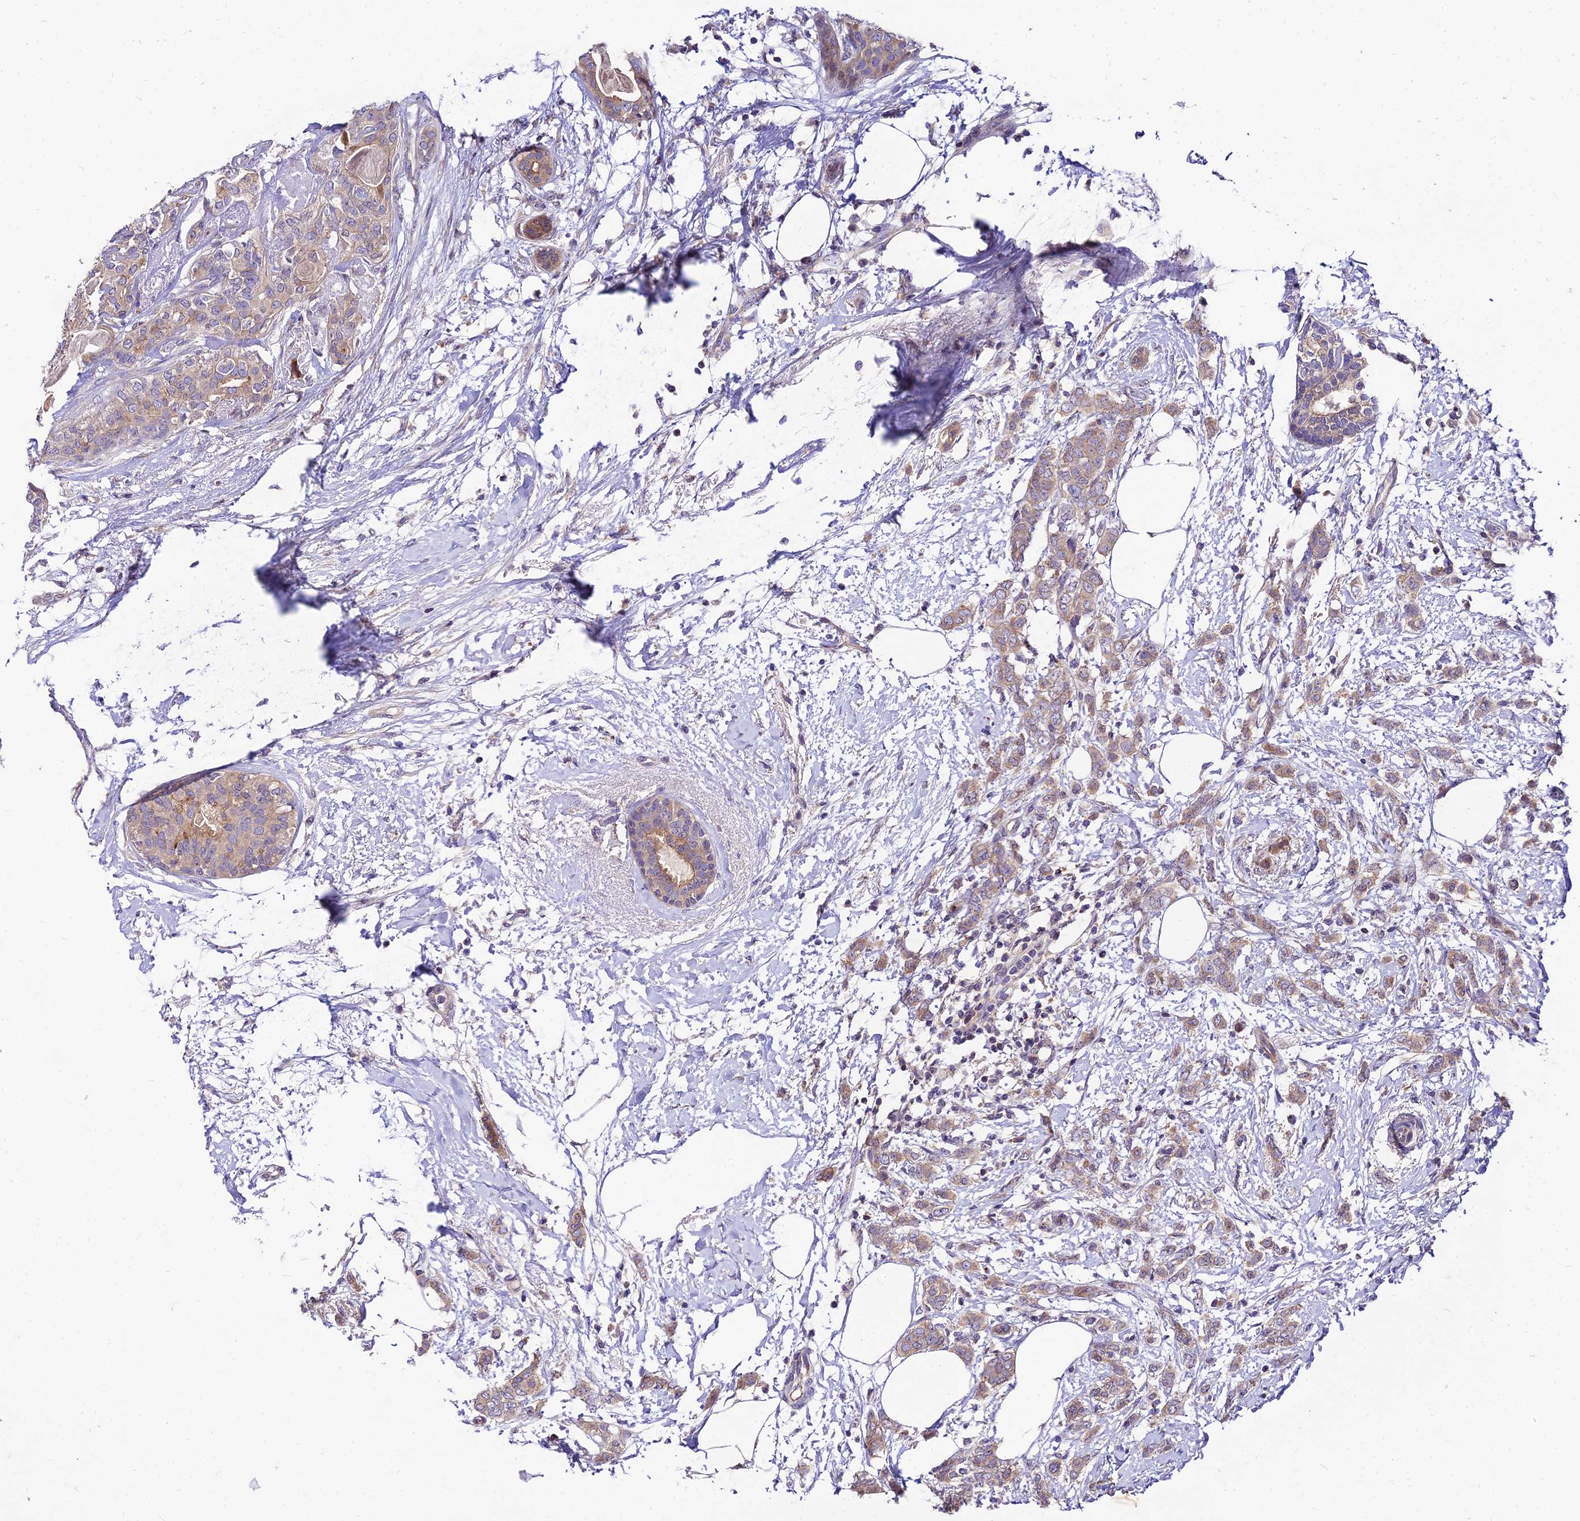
{"staining": {"intensity": "weak", "quantity": ">75%", "location": "cytoplasmic/membranous"}, "tissue": "breast cancer", "cell_type": "Tumor cells", "image_type": "cancer", "snomed": [{"axis": "morphology", "description": "Duct carcinoma"}, {"axis": "topography", "description": "Breast"}], "caption": "A low amount of weak cytoplasmic/membranous staining is seen in about >75% of tumor cells in breast infiltrating ductal carcinoma tissue. Immunohistochemistry stains the protein in brown and the nuclei are stained blue.", "gene": "C6orf132", "patient": {"sex": "female", "age": 72}}